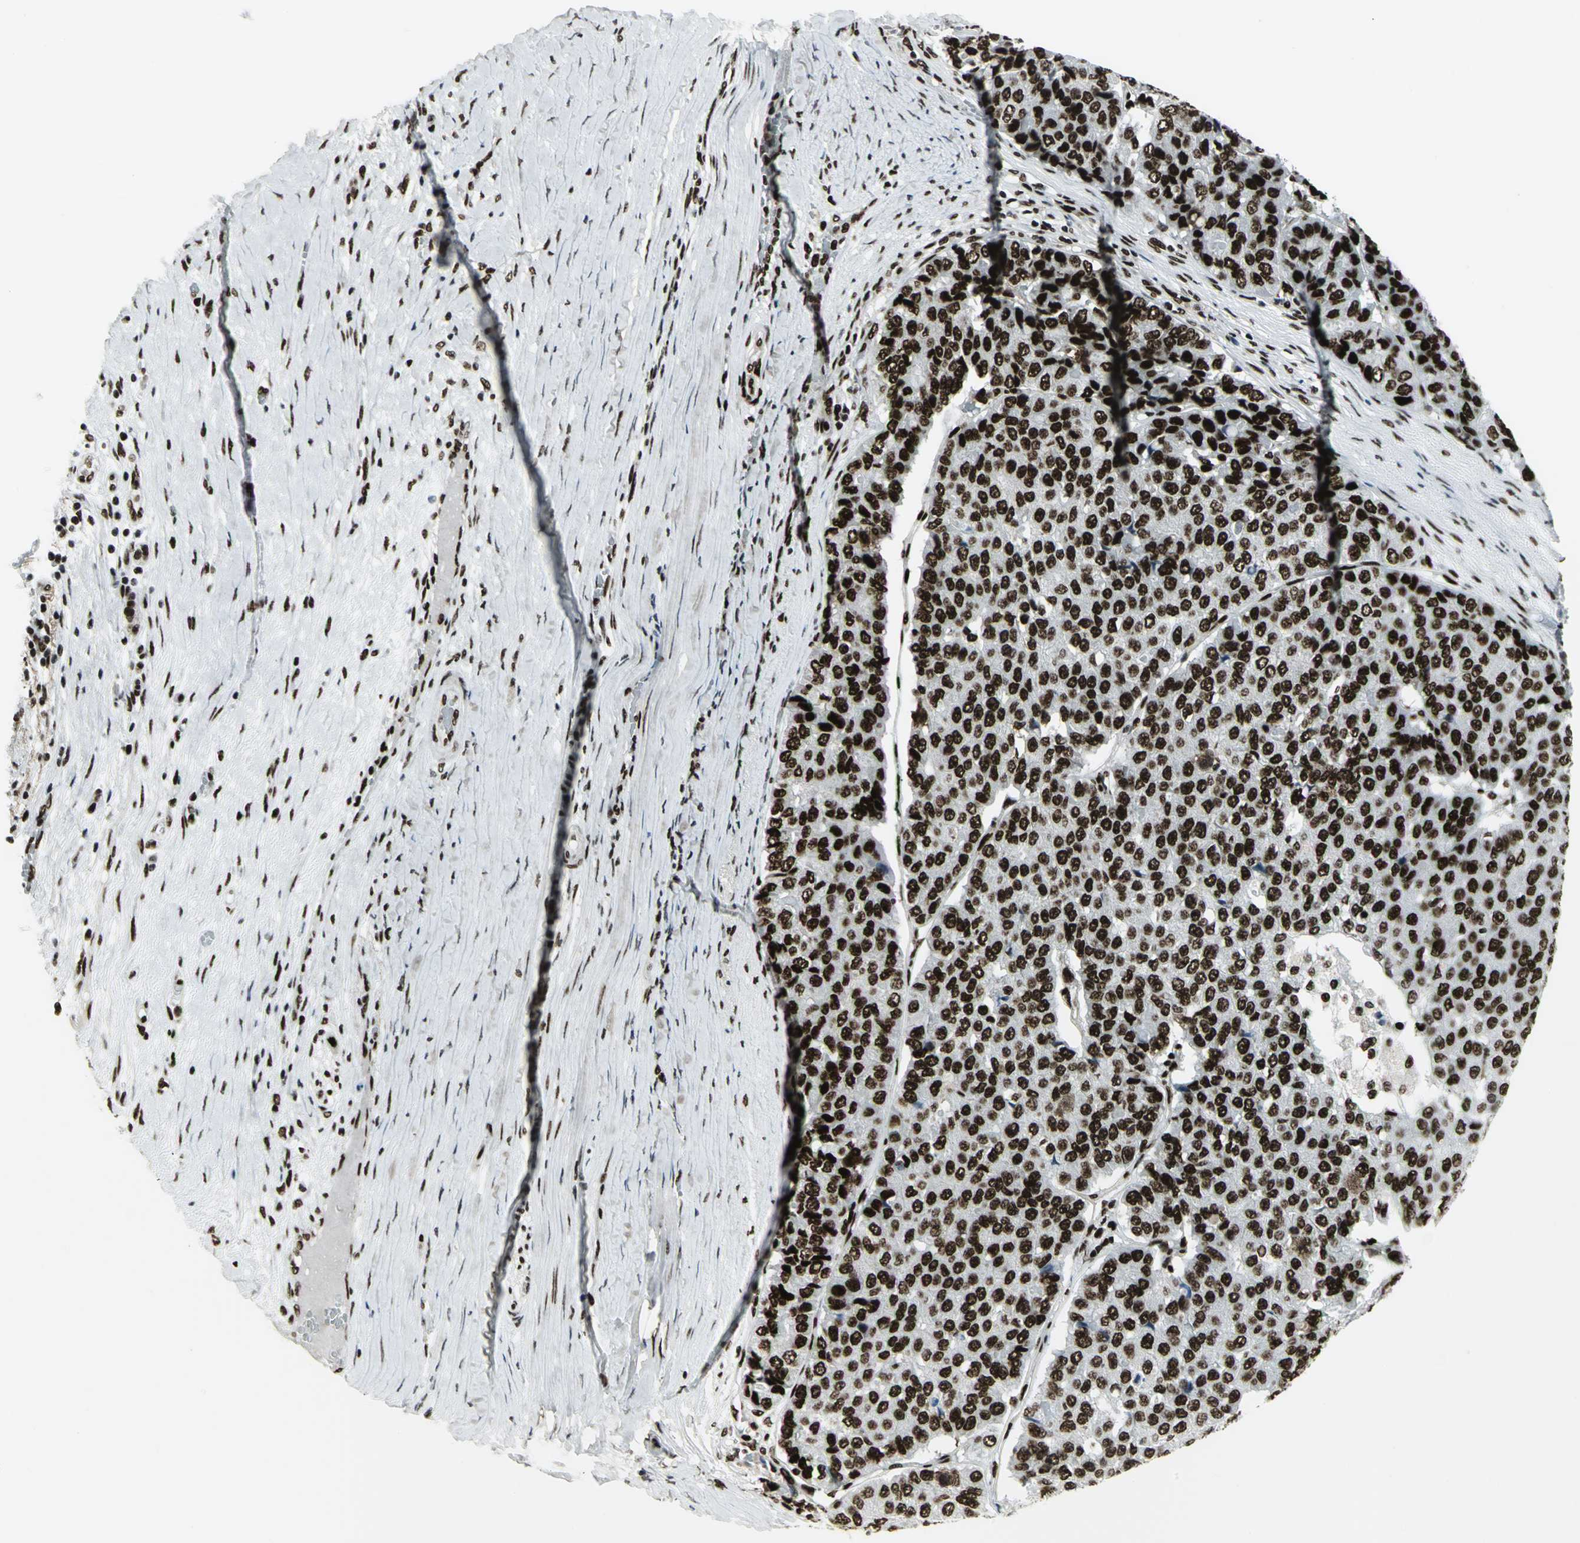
{"staining": {"intensity": "strong", "quantity": ">75%", "location": "nuclear"}, "tissue": "pancreatic cancer", "cell_type": "Tumor cells", "image_type": "cancer", "snomed": [{"axis": "morphology", "description": "Adenocarcinoma, NOS"}, {"axis": "topography", "description": "Pancreas"}], "caption": "The photomicrograph reveals staining of adenocarcinoma (pancreatic), revealing strong nuclear protein expression (brown color) within tumor cells.", "gene": "SMARCA4", "patient": {"sex": "male", "age": 50}}